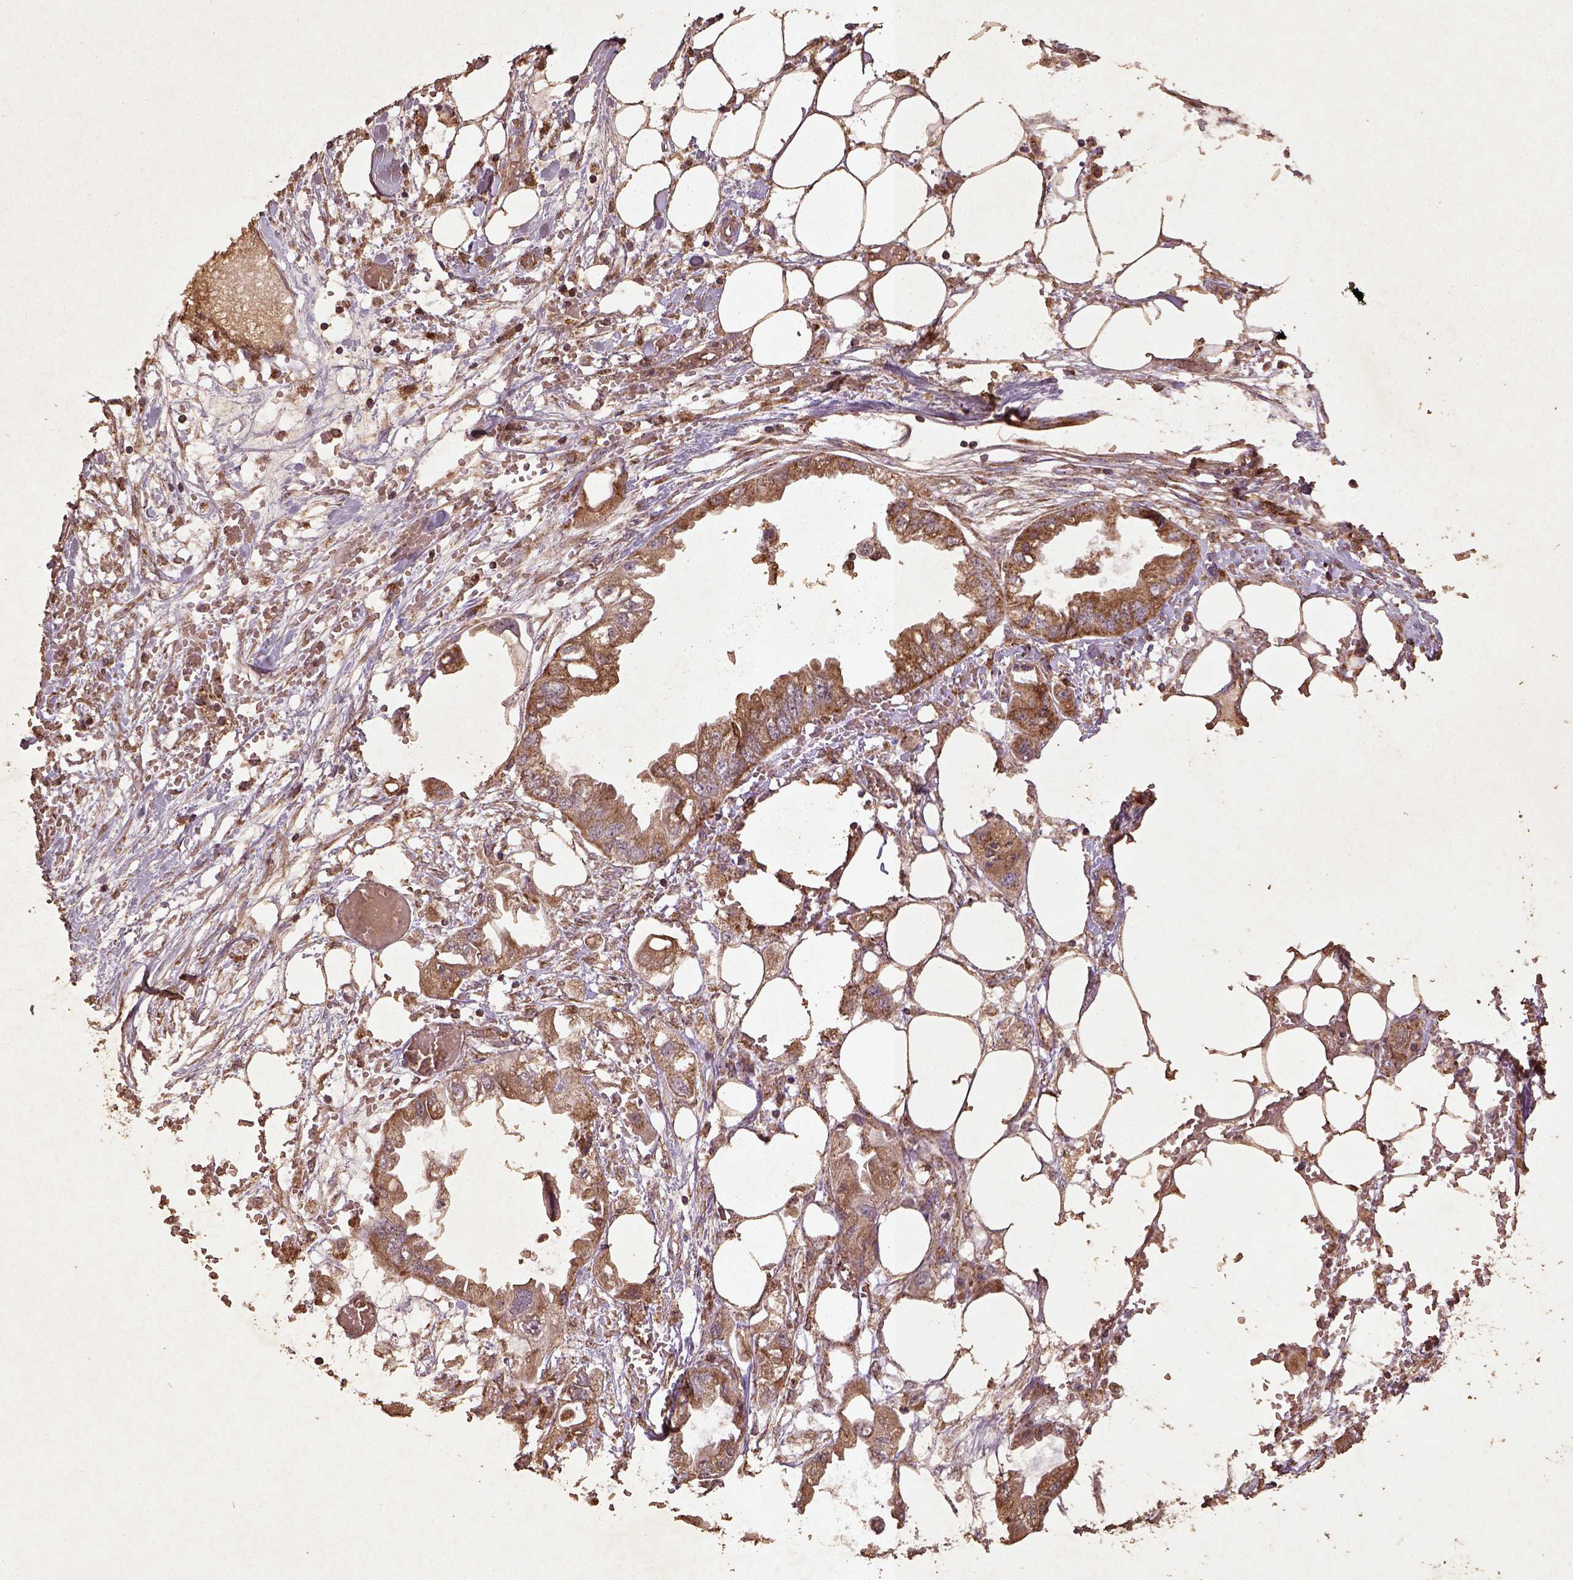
{"staining": {"intensity": "moderate", "quantity": ">75%", "location": "cytoplasmic/membranous"}, "tissue": "endometrial cancer", "cell_type": "Tumor cells", "image_type": "cancer", "snomed": [{"axis": "morphology", "description": "Adenocarcinoma, NOS"}, {"axis": "morphology", "description": "Adenocarcinoma, metastatic, NOS"}, {"axis": "topography", "description": "Adipose tissue"}, {"axis": "topography", "description": "Endometrium"}], "caption": "The immunohistochemical stain highlights moderate cytoplasmic/membranous staining in tumor cells of endometrial cancer (metastatic adenocarcinoma) tissue.", "gene": "MT-CO1", "patient": {"sex": "female", "age": 67}}